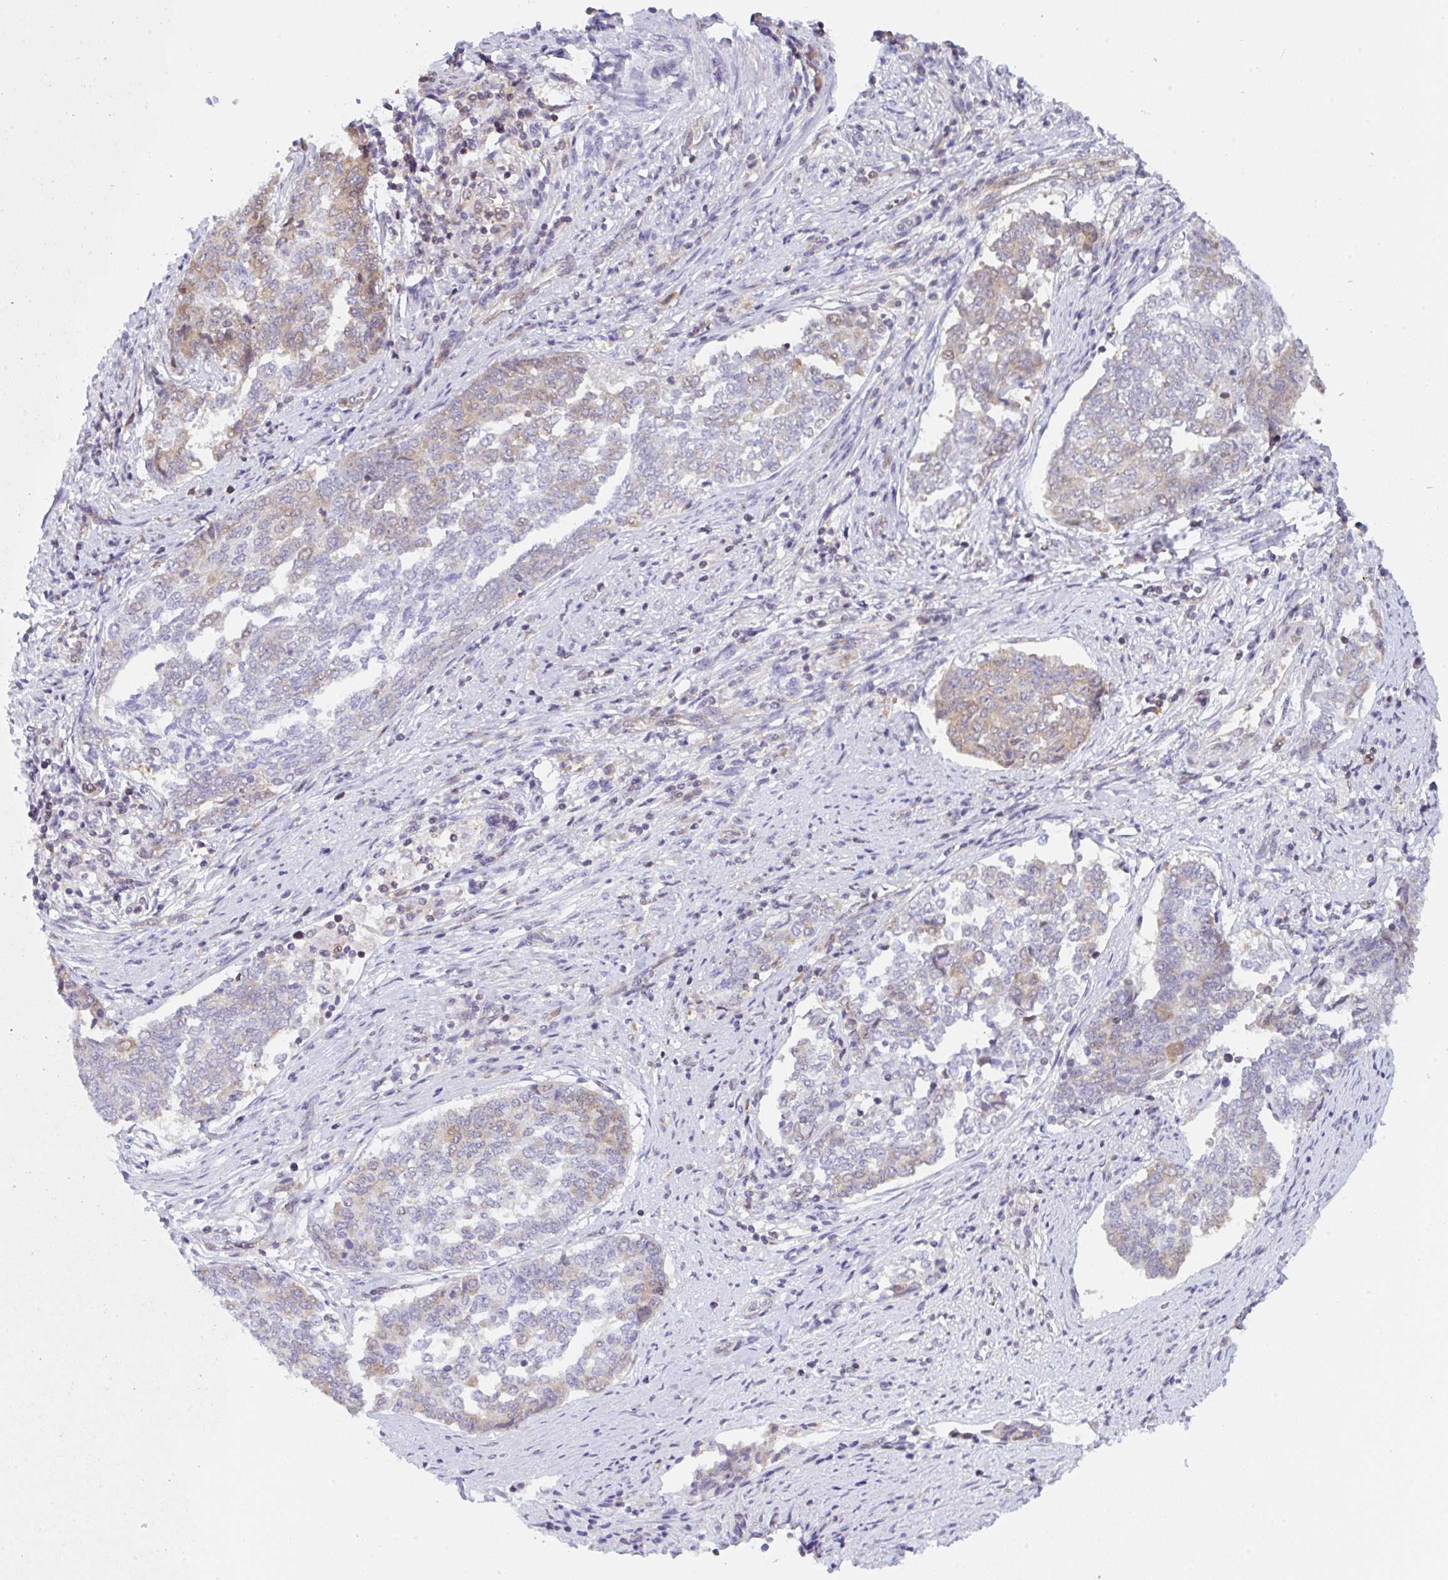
{"staining": {"intensity": "weak", "quantity": "25%-75%", "location": "cytoplasmic/membranous"}, "tissue": "endometrial cancer", "cell_type": "Tumor cells", "image_type": "cancer", "snomed": [{"axis": "morphology", "description": "Adenocarcinoma, NOS"}, {"axis": "topography", "description": "Endometrium"}], "caption": "Adenocarcinoma (endometrial) was stained to show a protein in brown. There is low levels of weak cytoplasmic/membranous staining in about 25%-75% of tumor cells. (DAB IHC with brightfield microscopy, high magnification).", "gene": "TBPL2", "patient": {"sex": "female", "age": 80}}